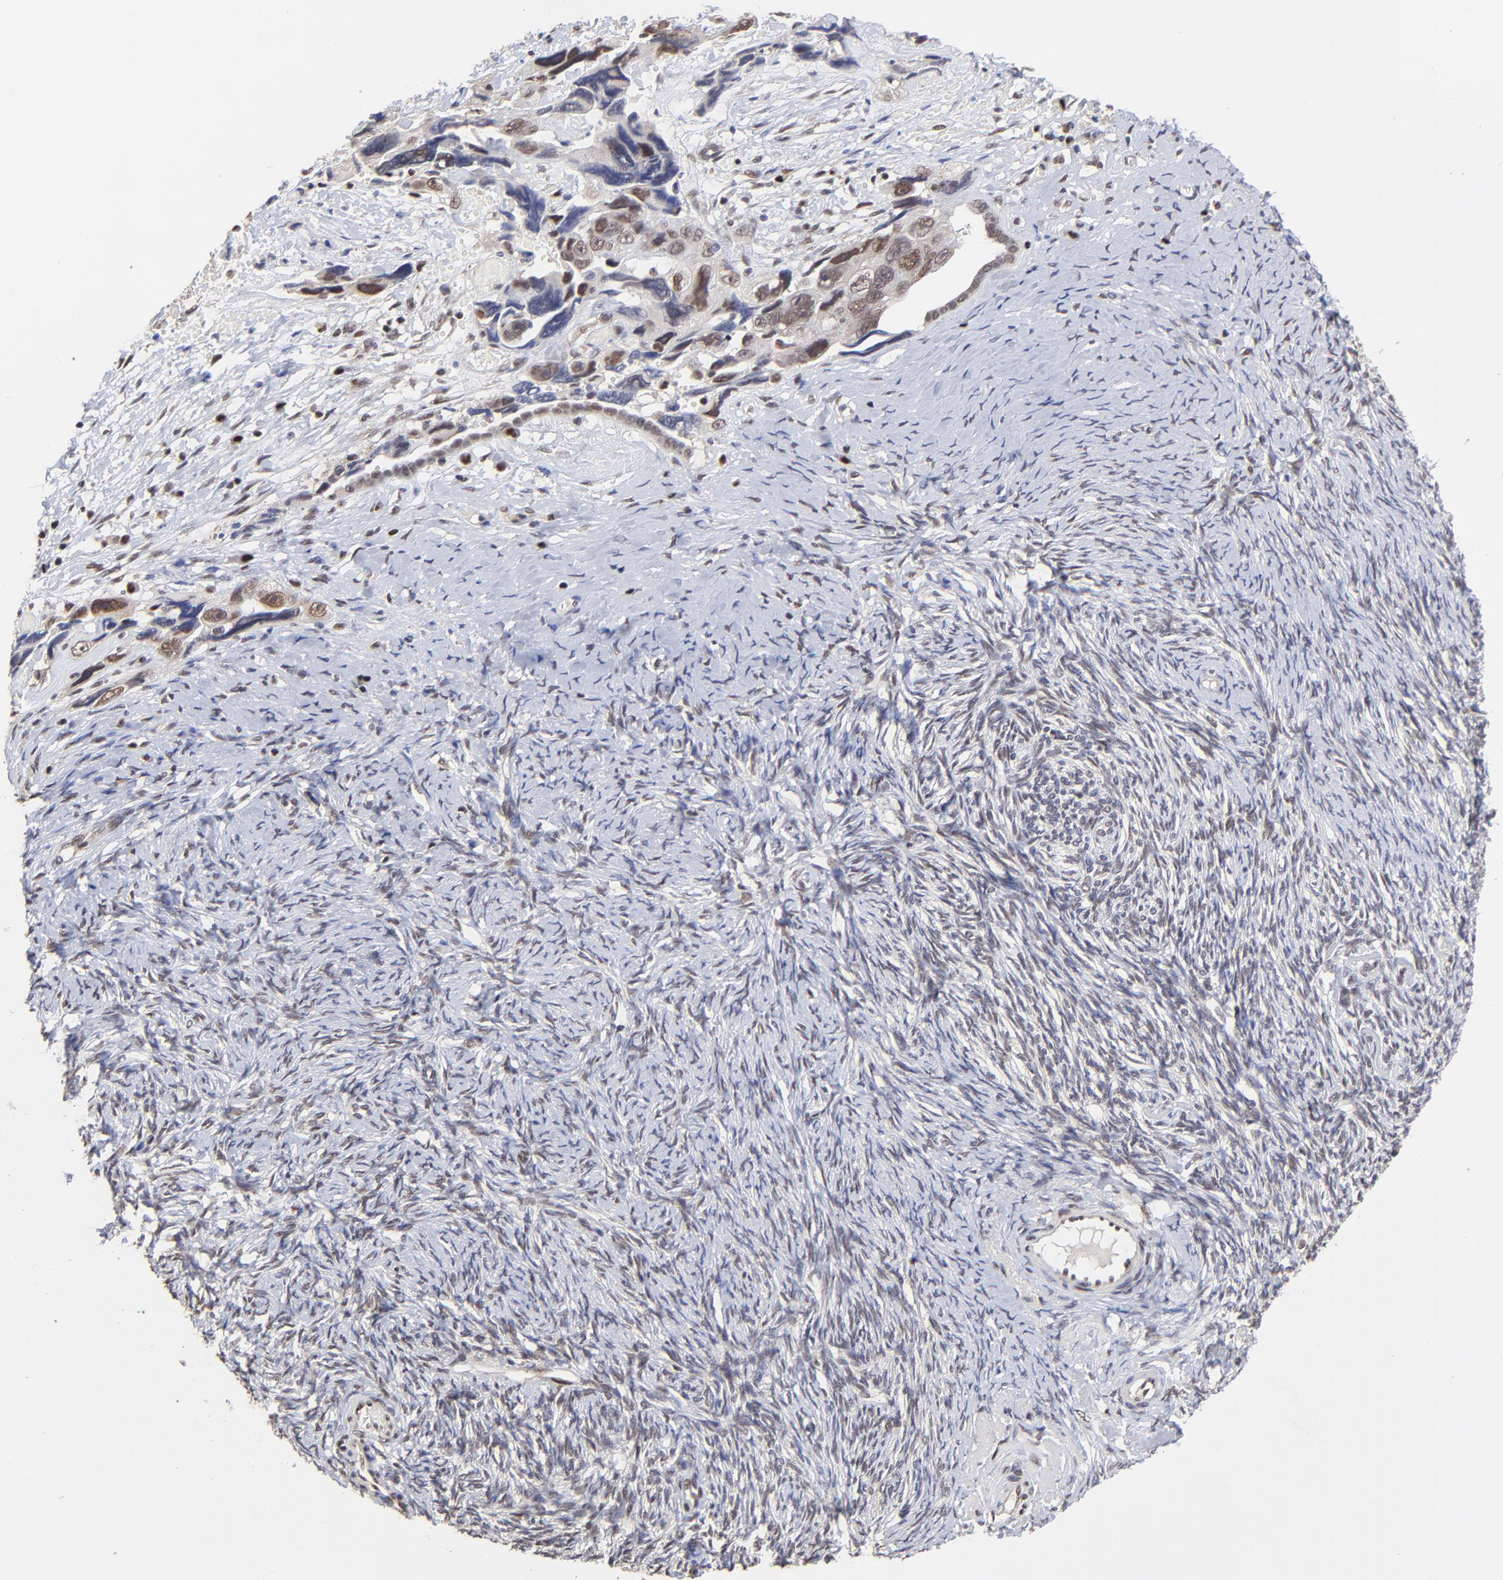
{"staining": {"intensity": "moderate", "quantity": "25%-75%", "location": "nuclear"}, "tissue": "ovarian cancer", "cell_type": "Tumor cells", "image_type": "cancer", "snomed": [{"axis": "morphology", "description": "Normal tissue, NOS"}, {"axis": "morphology", "description": "Cystadenocarcinoma, serous, NOS"}, {"axis": "topography", "description": "Ovary"}], "caption": "This image reveals immunohistochemistry staining of human serous cystadenocarcinoma (ovarian), with medium moderate nuclear staining in about 25%-75% of tumor cells.", "gene": "DSN1", "patient": {"sex": "female", "age": 62}}